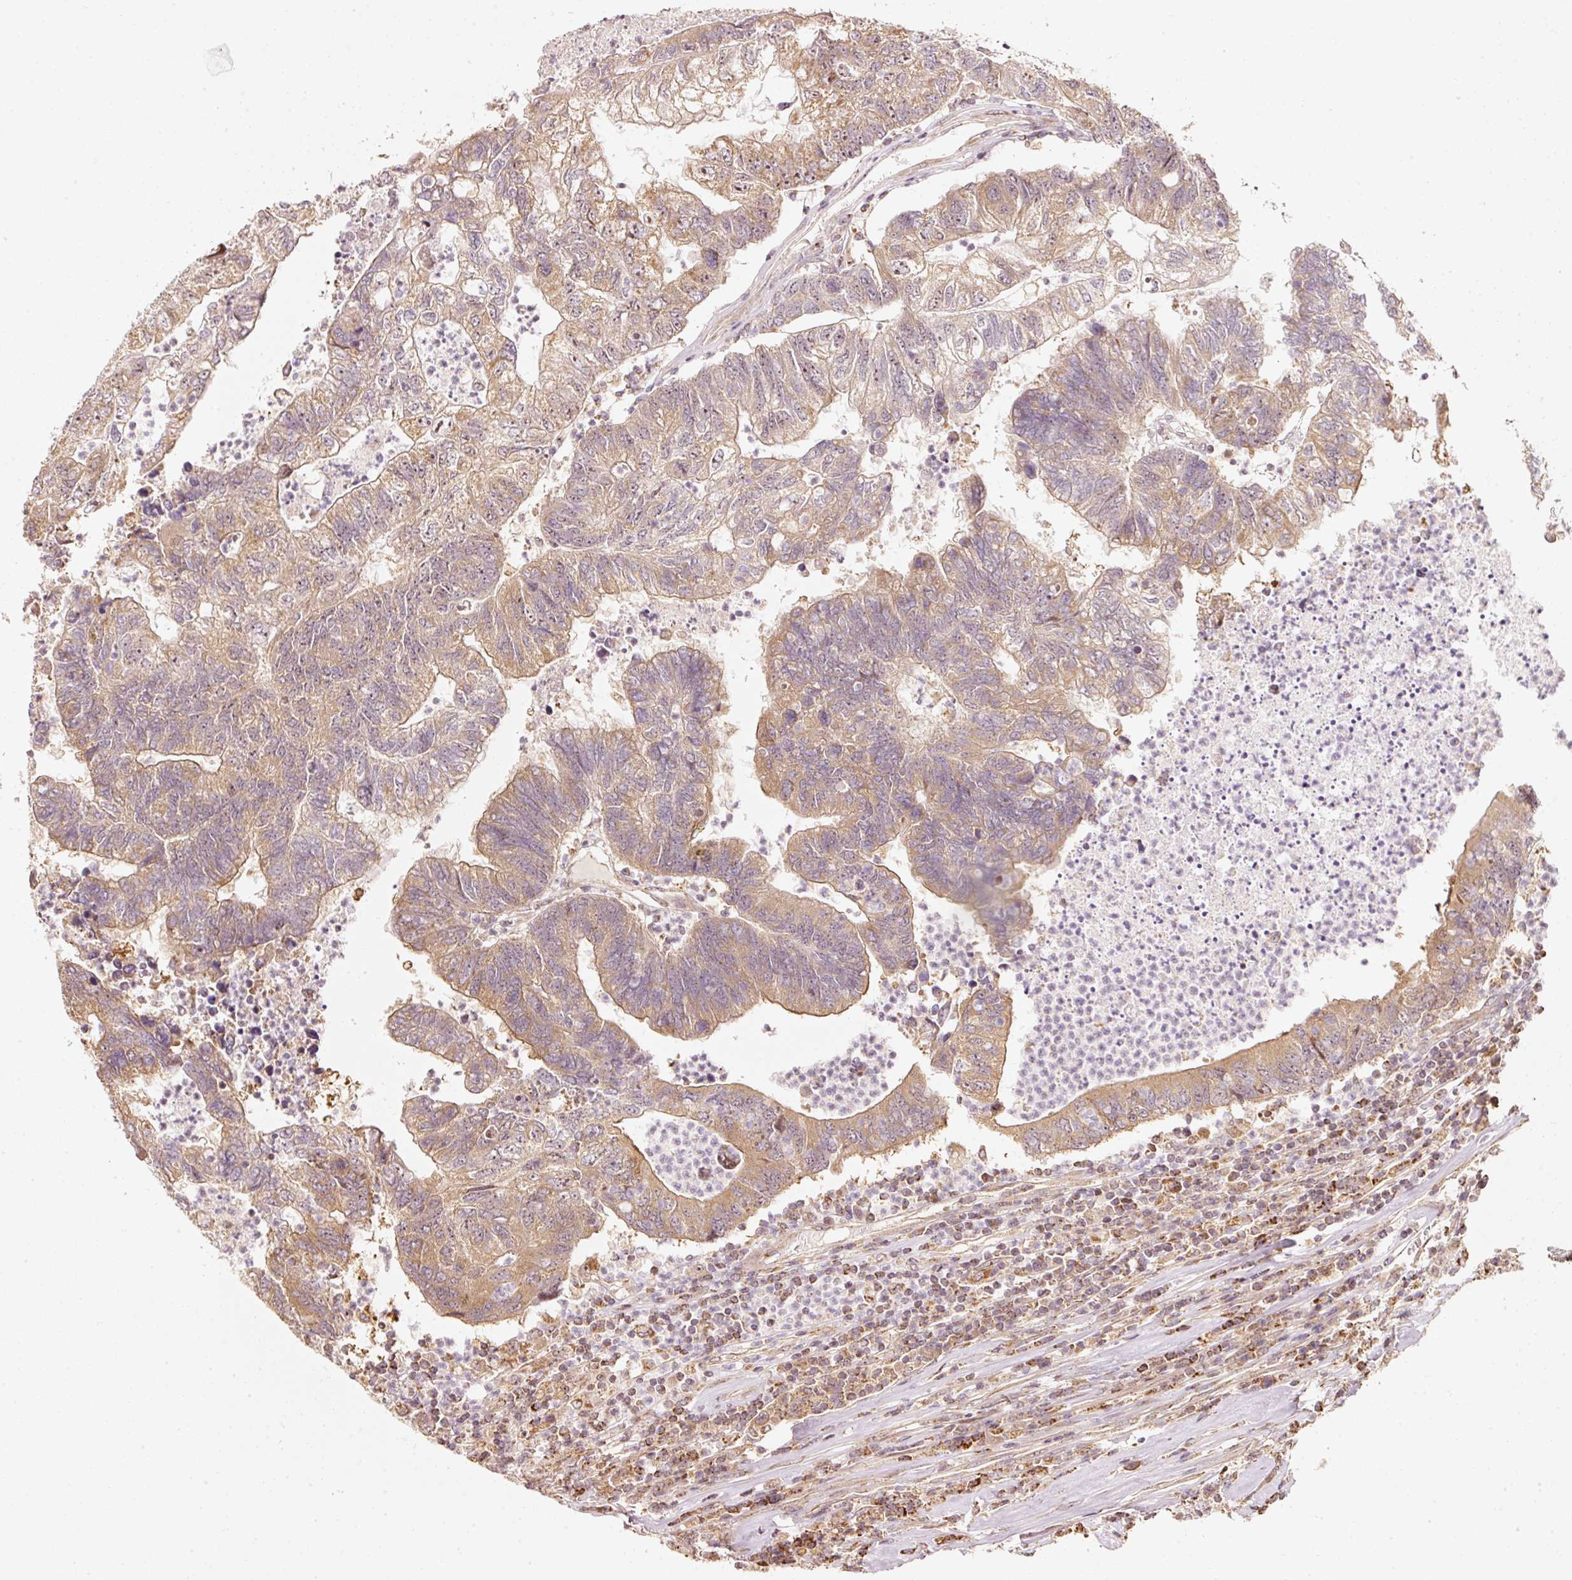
{"staining": {"intensity": "weak", "quantity": ">75%", "location": "cytoplasmic/membranous,nuclear"}, "tissue": "colorectal cancer", "cell_type": "Tumor cells", "image_type": "cancer", "snomed": [{"axis": "morphology", "description": "Adenocarcinoma, NOS"}, {"axis": "topography", "description": "Colon"}], "caption": "IHC histopathology image of adenocarcinoma (colorectal) stained for a protein (brown), which reveals low levels of weak cytoplasmic/membranous and nuclear positivity in approximately >75% of tumor cells.", "gene": "RAB35", "patient": {"sex": "female", "age": 48}}